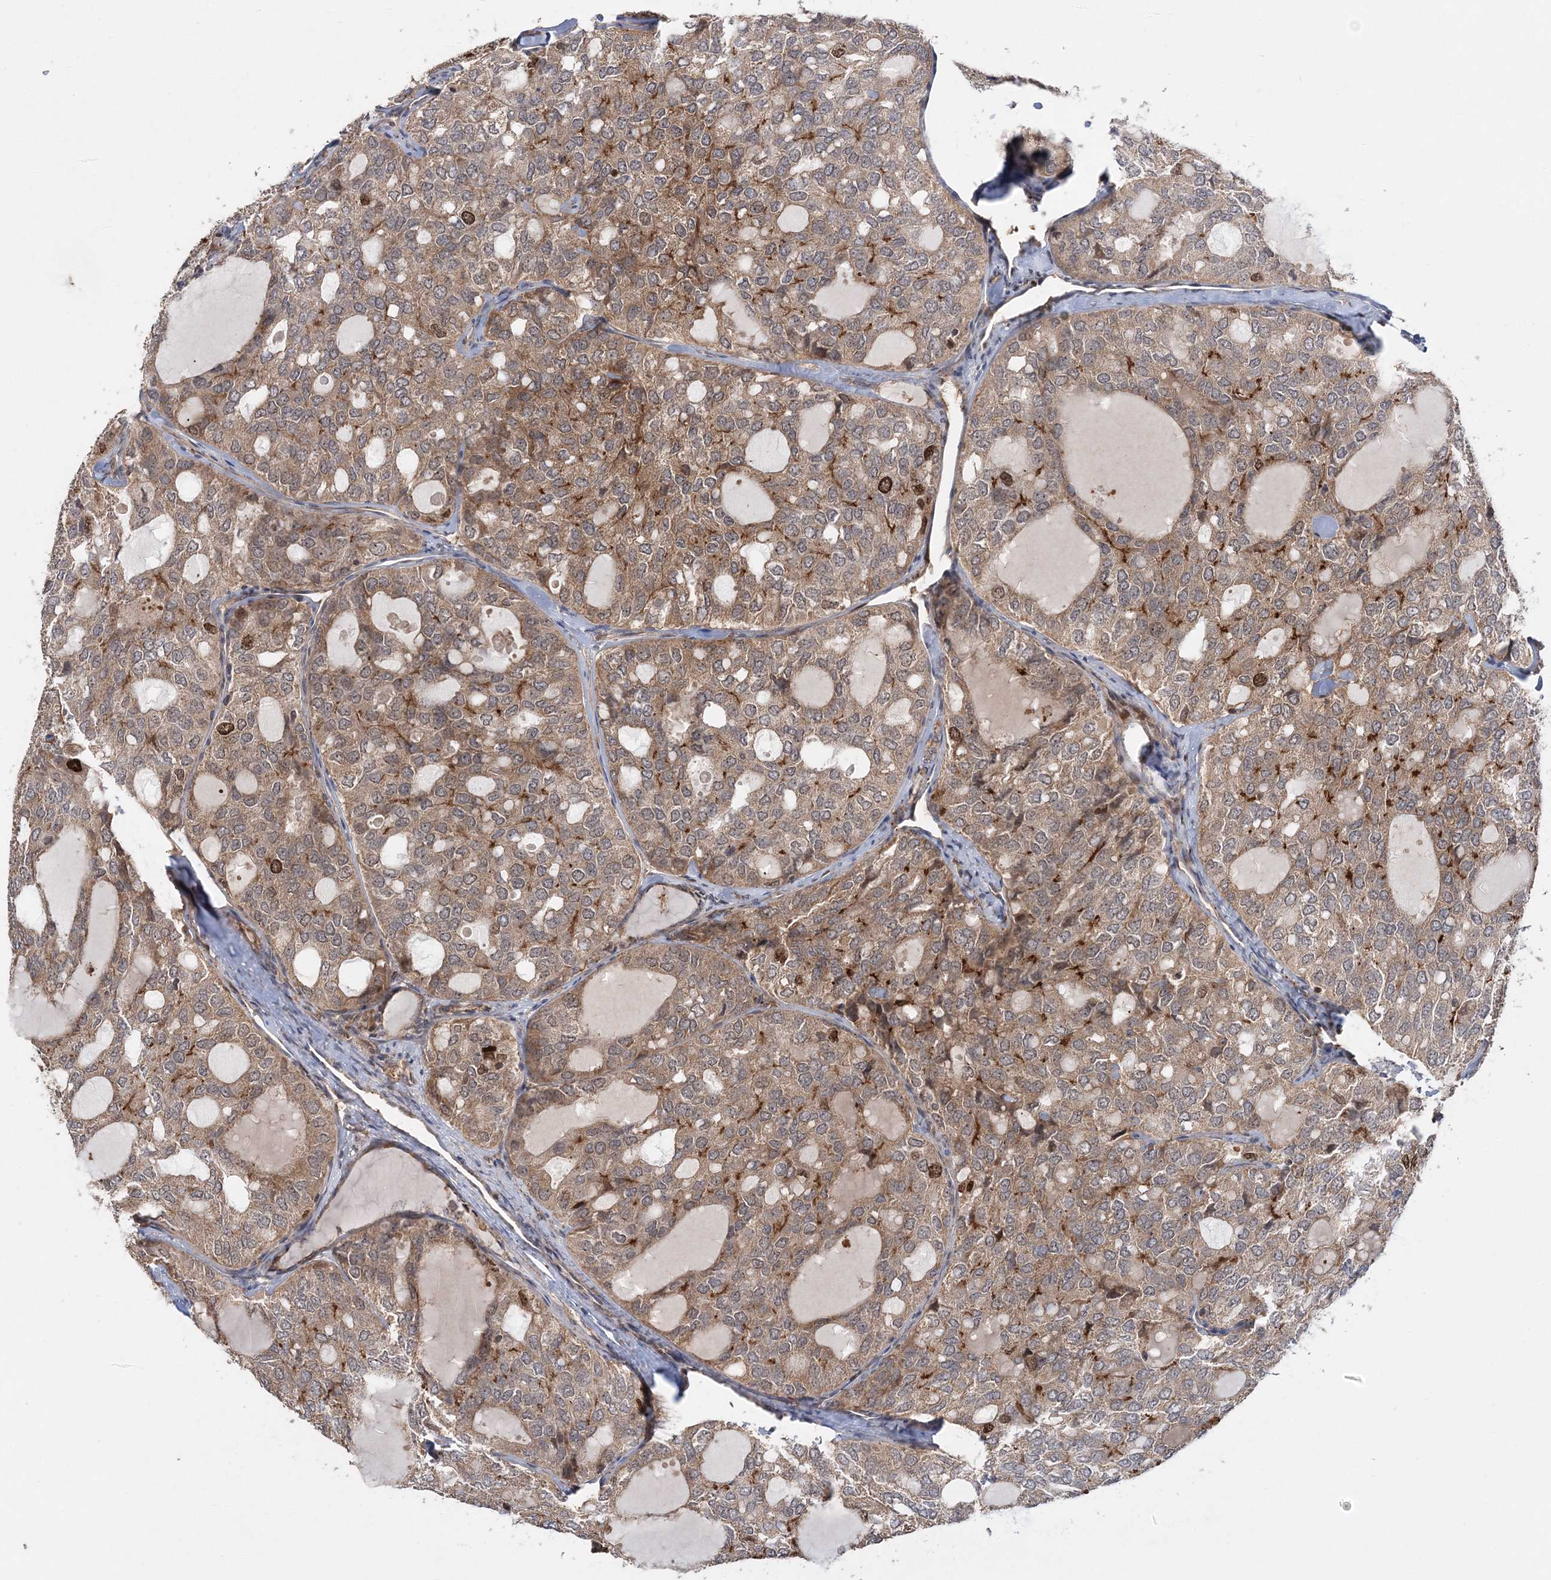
{"staining": {"intensity": "moderate", "quantity": "25%-75%", "location": "cytoplasmic/membranous,nuclear"}, "tissue": "thyroid cancer", "cell_type": "Tumor cells", "image_type": "cancer", "snomed": [{"axis": "morphology", "description": "Follicular adenoma carcinoma, NOS"}, {"axis": "topography", "description": "Thyroid gland"}], "caption": "IHC staining of thyroid follicular adenoma carcinoma, which demonstrates medium levels of moderate cytoplasmic/membranous and nuclear staining in about 25%-75% of tumor cells indicating moderate cytoplasmic/membranous and nuclear protein staining. The staining was performed using DAB (brown) for protein detection and nuclei were counterstained in hematoxylin (blue).", "gene": "KIF4A", "patient": {"sex": "male", "age": 75}}